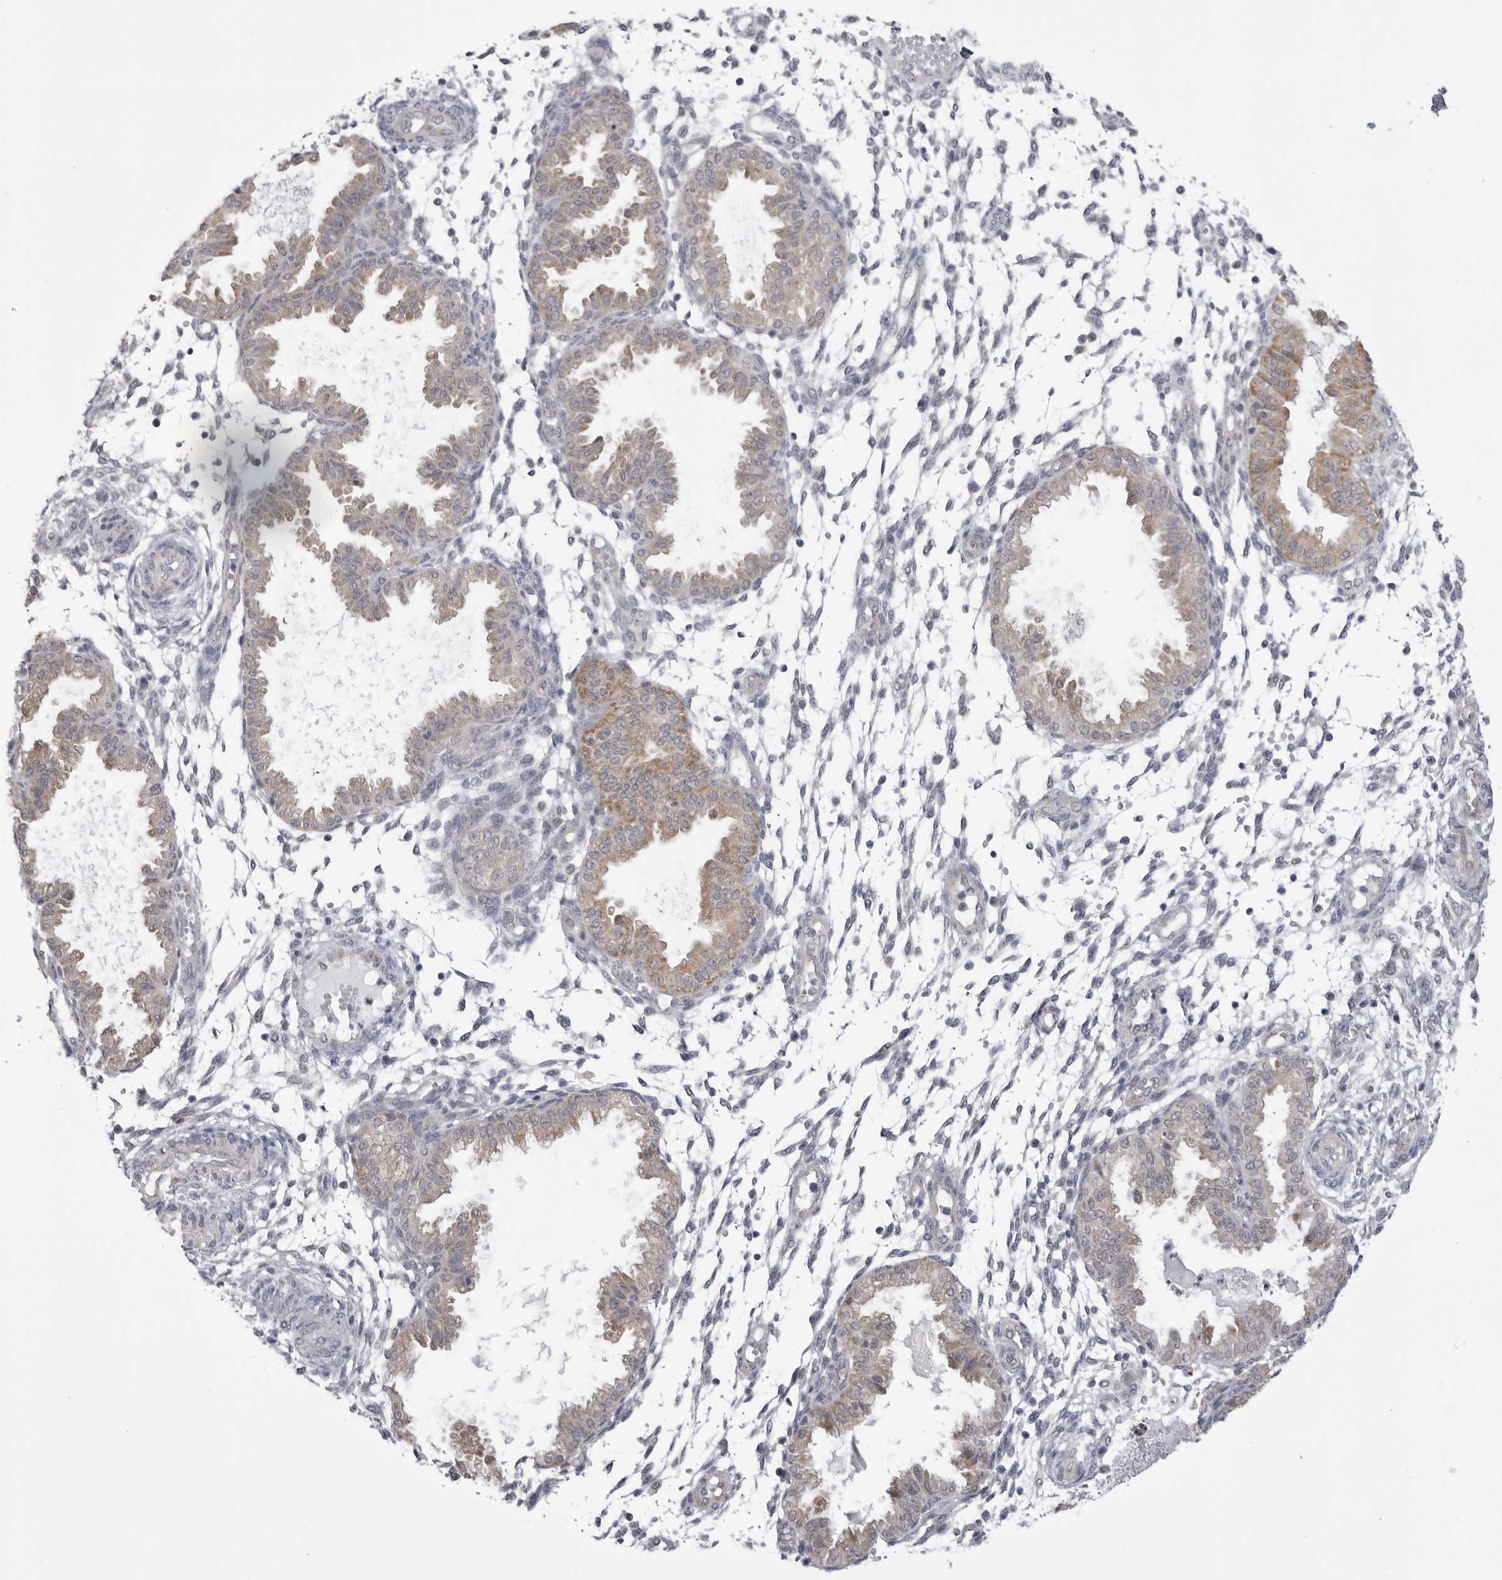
{"staining": {"intensity": "negative", "quantity": "none", "location": "none"}, "tissue": "endometrium", "cell_type": "Cells in endometrial stroma", "image_type": "normal", "snomed": [{"axis": "morphology", "description": "Normal tissue, NOS"}, {"axis": "topography", "description": "Endometrium"}], "caption": "Histopathology image shows no protein positivity in cells in endometrial stroma of normal endometrium.", "gene": "FH", "patient": {"sex": "female", "age": 33}}